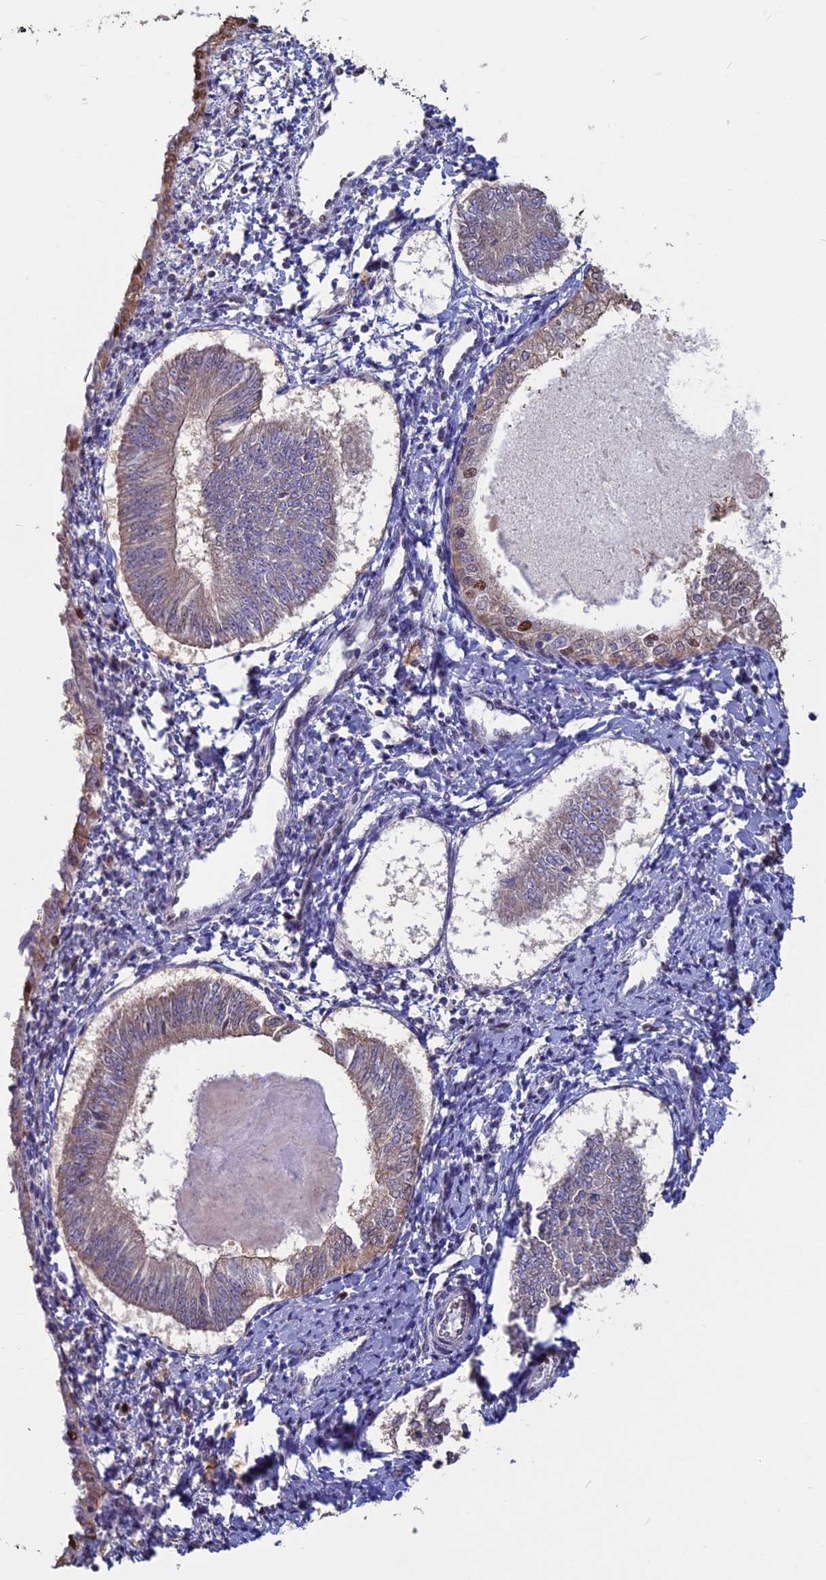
{"staining": {"intensity": "weak", "quantity": "<25%", "location": "cytoplasmic/membranous"}, "tissue": "endometrial cancer", "cell_type": "Tumor cells", "image_type": "cancer", "snomed": [{"axis": "morphology", "description": "Adenocarcinoma, NOS"}, {"axis": "topography", "description": "Endometrium"}], "caption": "An image of endometrial cancer (adenocarcinoma) stained for a protein displays no brown staining in tumor cells.", "gene": "ACSS1", "patient": {"sex": "female", "age": 58}}